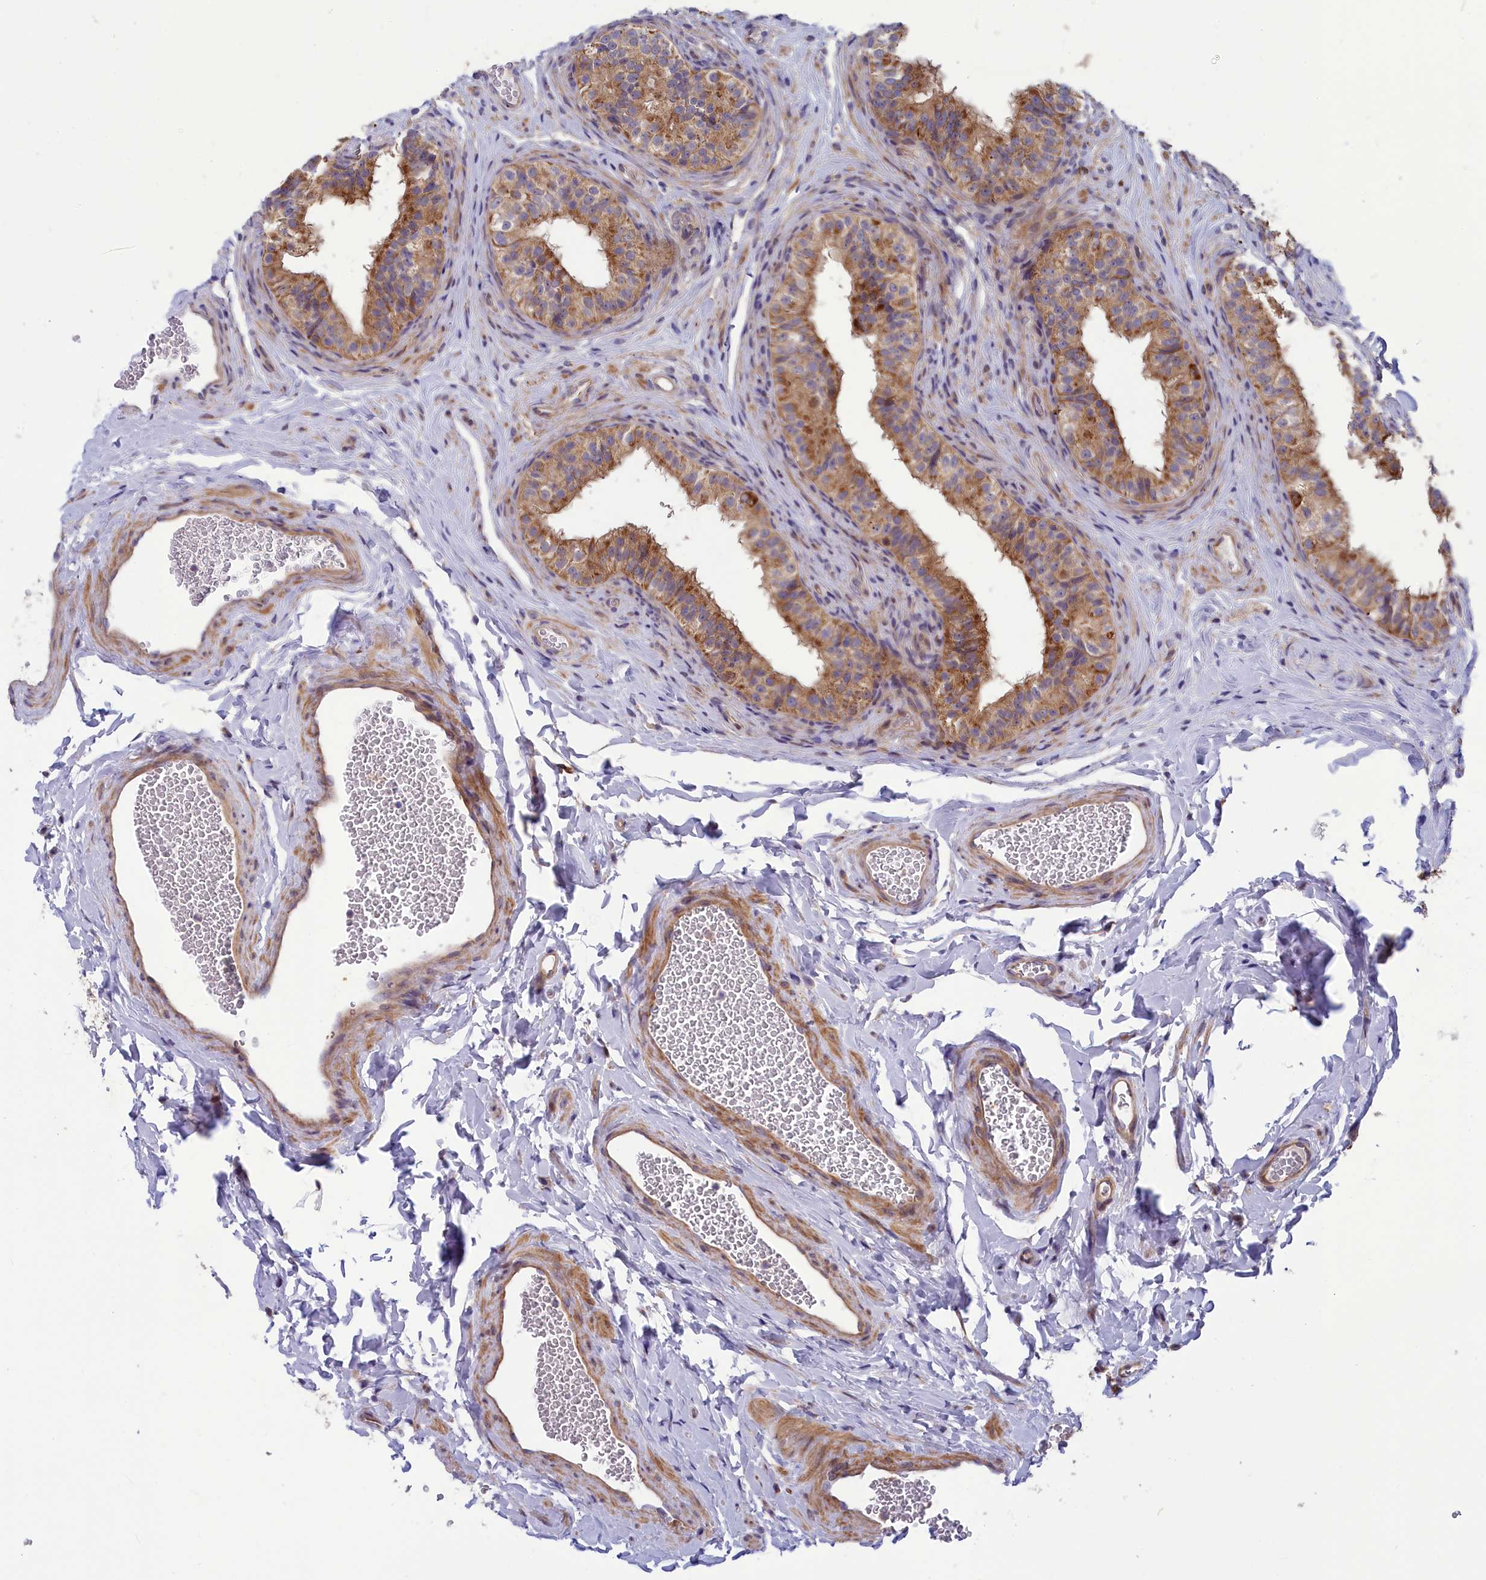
{"staining": {"intensity": "strong", "quantity": "<25%", "location": "cytoplasmic/membranous"}, "tissue": "epididymis", "cell_type": "Glandular cells", "image_type": "normal", "snomed": [{"axis": "morphology", "description": "Normal tissue, NOS"}, {"axis": "topography", "description": "Epididymis"}], "caption": "IHC micrograph of benign epididymis stained for a protein (brown), which exhibits medium levels of strong cytoplasmic/membranous positivity in about <25% of glandular cells.", "gene": "BLTP2", "patient": {"sex": "male", "age": 49}}